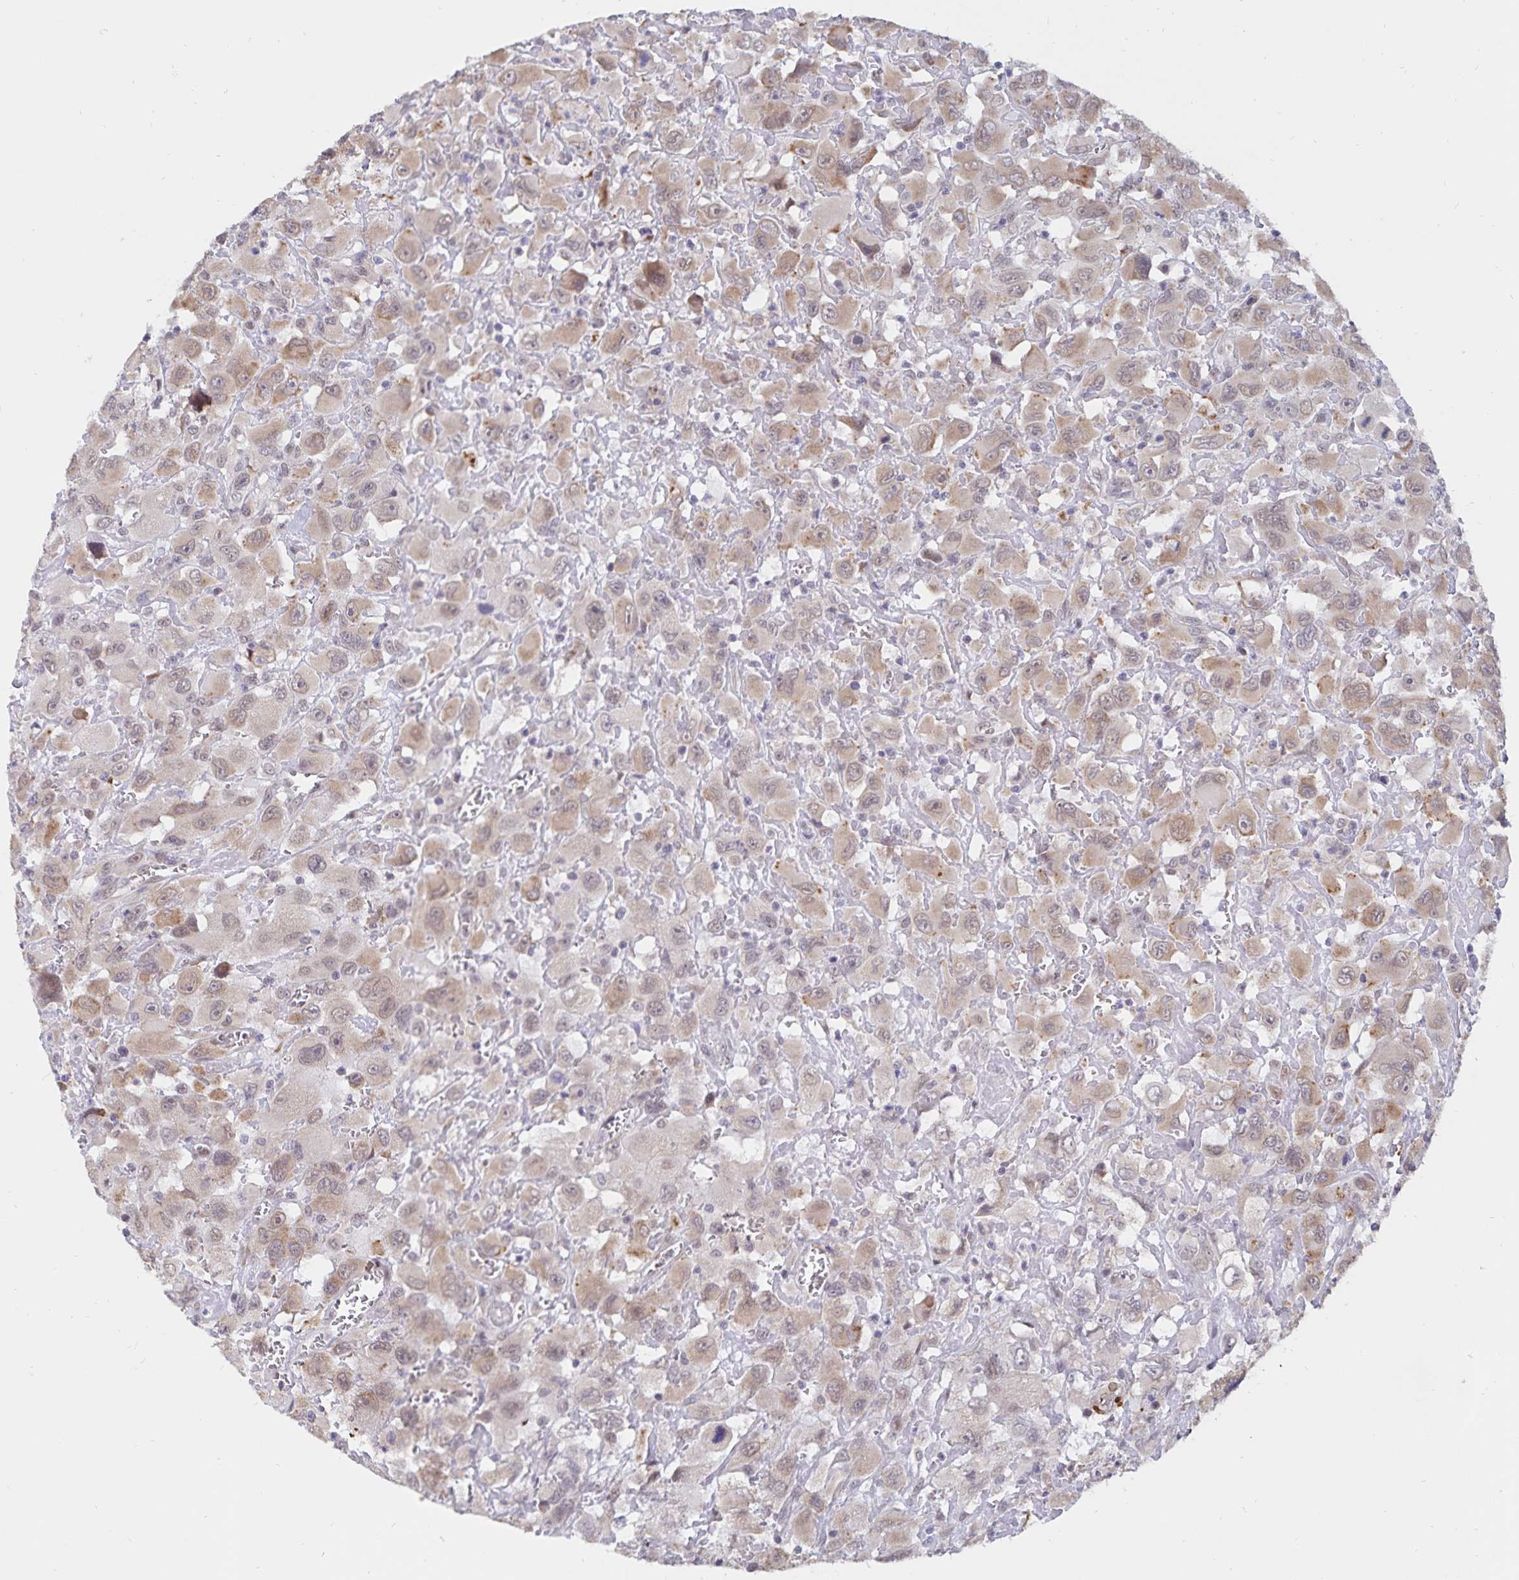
{"staining": {"intensity": "weak", "quantity": "25%-75%", "location": "cytoplasmic/membranous,nuclear"}, "tissue": "head and neck cancer", "cell_type": "Tumor cells", "image_type": "cancer", "snomed": [{"axis": "morphology", "description": "Squamous cell carcinoma, NOS"}, {"axis": "morphology", "description": "Squamous cell carcinoma, metastatic, NOS"}, {"axis": "topography", "description": "Oral tissue"}, {"axis": "topography", "description": "Head-Neck"}], "caption": "Immunohistochemistry staining of head and neck cancer (metastatic squamous cell carcinoma), which reveals low levels of weak cytoplasmic/membranous and nuclear positivity in approximately 25%-75% of tumor cells indicating weak cytoplasmic/membranous and nuclear protein expression. The staining was performed using DAB (3,3'-diaminobenzidine) (brown) for protein detection and nuclei were counterstained in hematoxylin (blue).", "gene": "ATP2A2", "patient": {"sex": "female", "age": 85}}